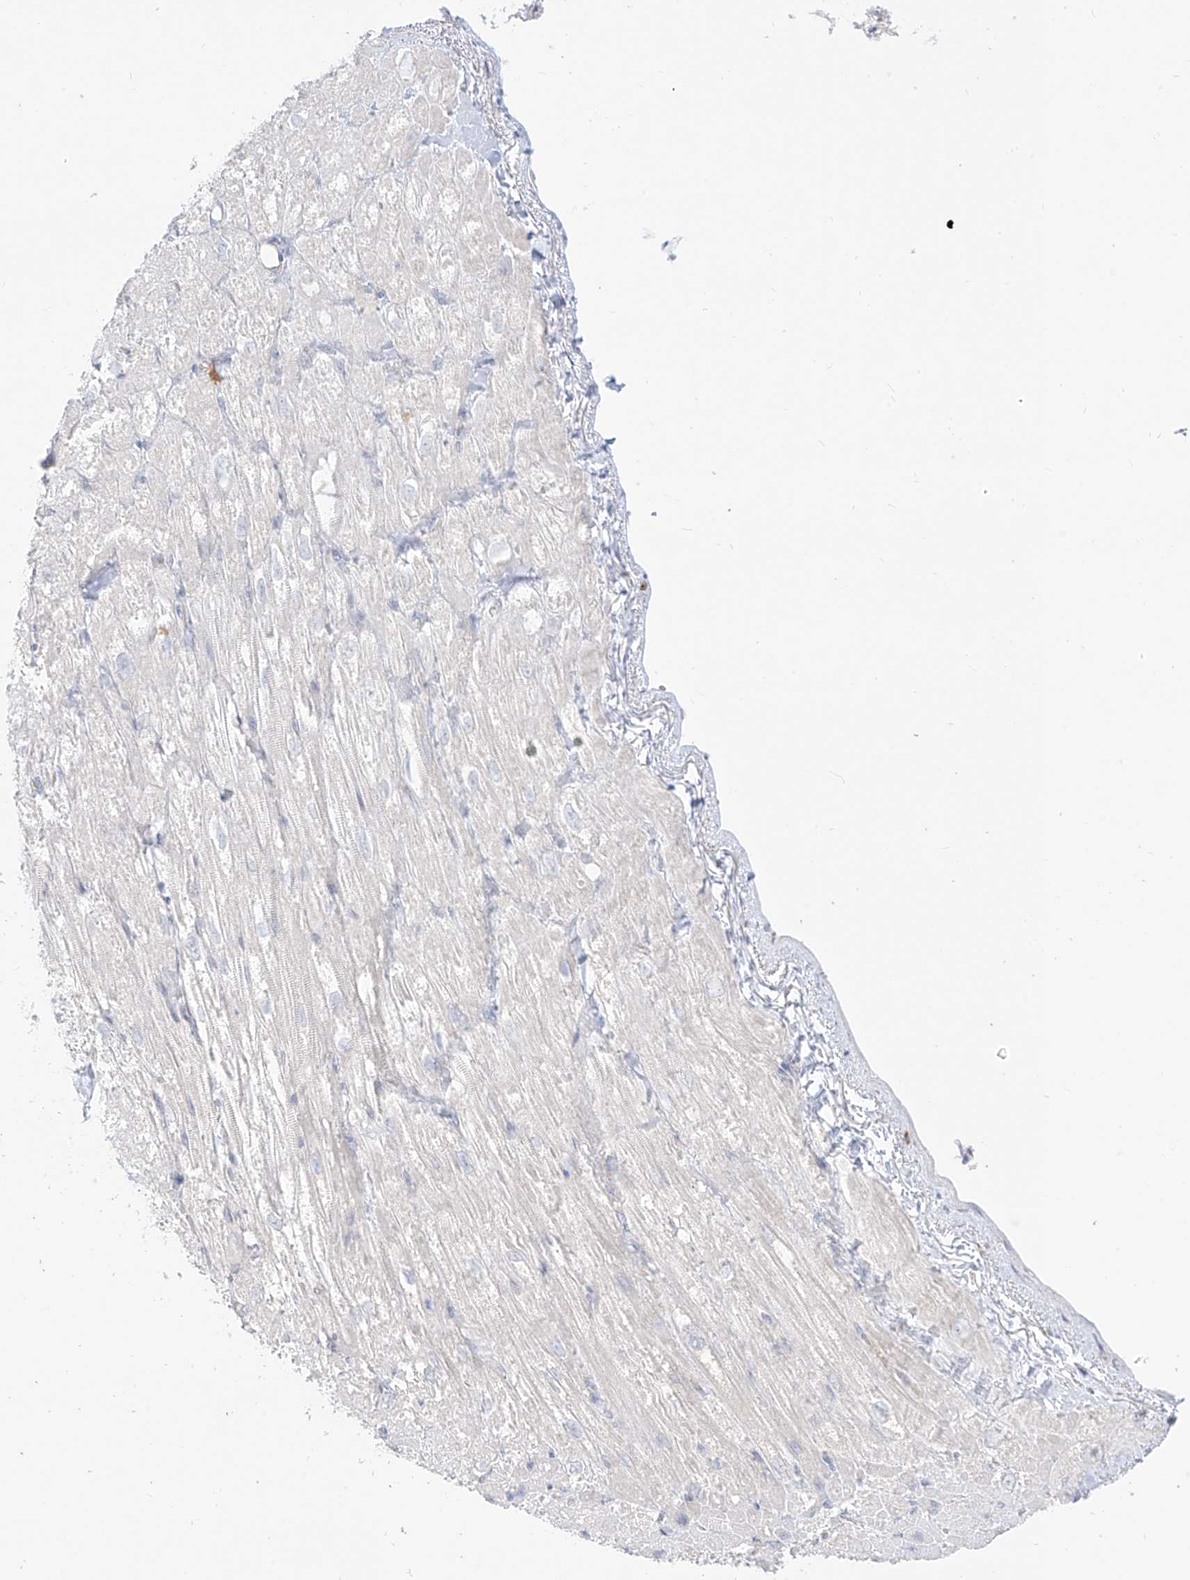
{"staining": {"intensity": "negative", "quantity": "none", "location": "none"}, "tissue": "heart muscle", "cell_type": "Cardiomyocytes", "image_type": "normal", "snomed": [{"axis": "morphology", "description": "Normal tissue, NOS"}, {"axis": "topography", "description": "Heart"}], "caption": "High power microscopy image of an immunohistochemistry micrograph of unremarkable heart muscle, revealing no significant staining in cardiomyocytes. Nuclei are stained in blue.", "gene": "SYTL3", "patient": {"sex": "male", "age": 50}}